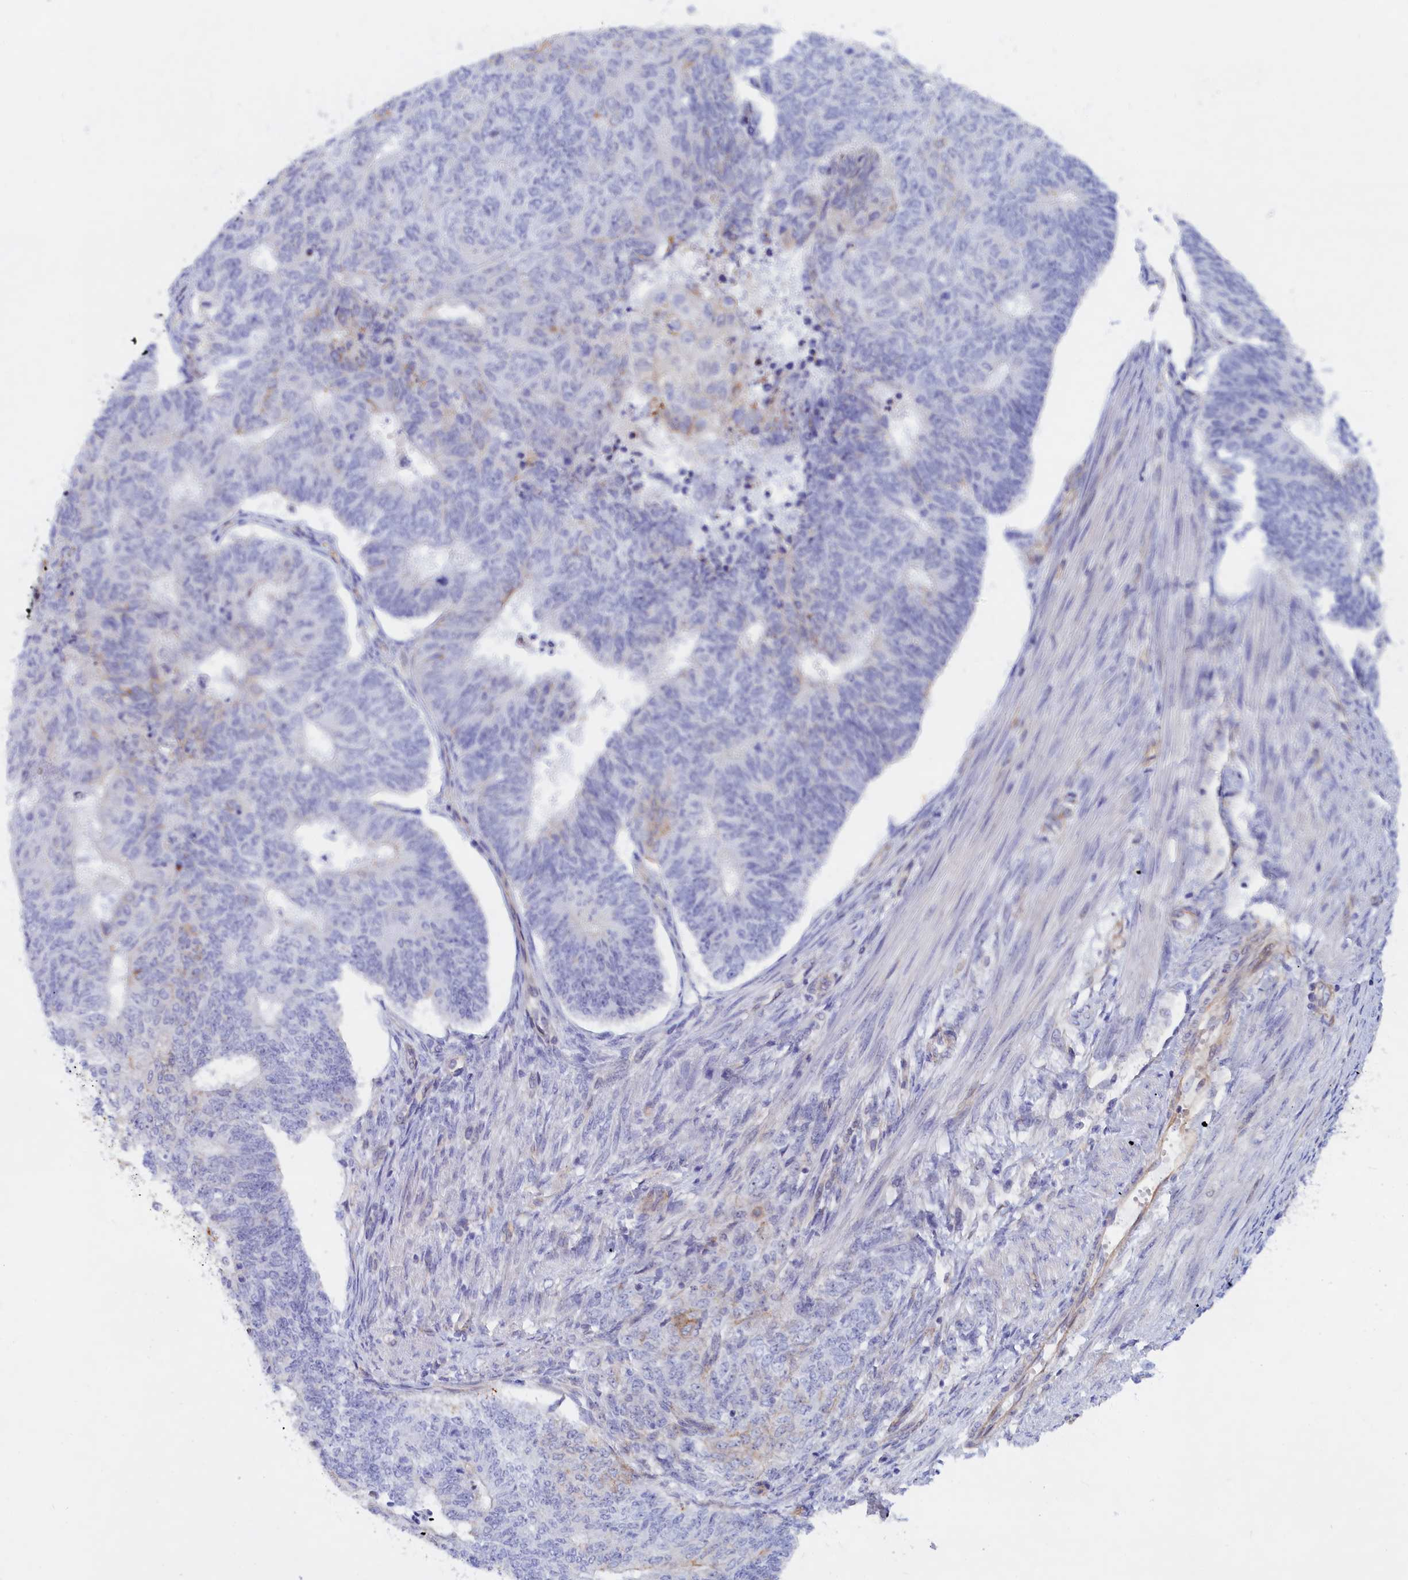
{"staining": {"intensity": "negative", "quantity": "none", "location": "none"}, "tissue": "endometrial cancer", "cell_type": "Tumor cells", "image_type": "cancer", "snomed": [{"axis": "morphology", "description": "Adenocarcinoma, NOS"}, {"axis": "topography", "description": "Endometrium"}], "caption": "High magnification brightfield microscopy of endometrial cancer (adenocarcinoma) stained with DAB (3,3'-diaminobenzidine) (brown) and counterstained with hematoxylin (blue): tumor cells show no significant staining.", "gene": "ABCC12", "patient": {"sex": "female", "age": 32}}